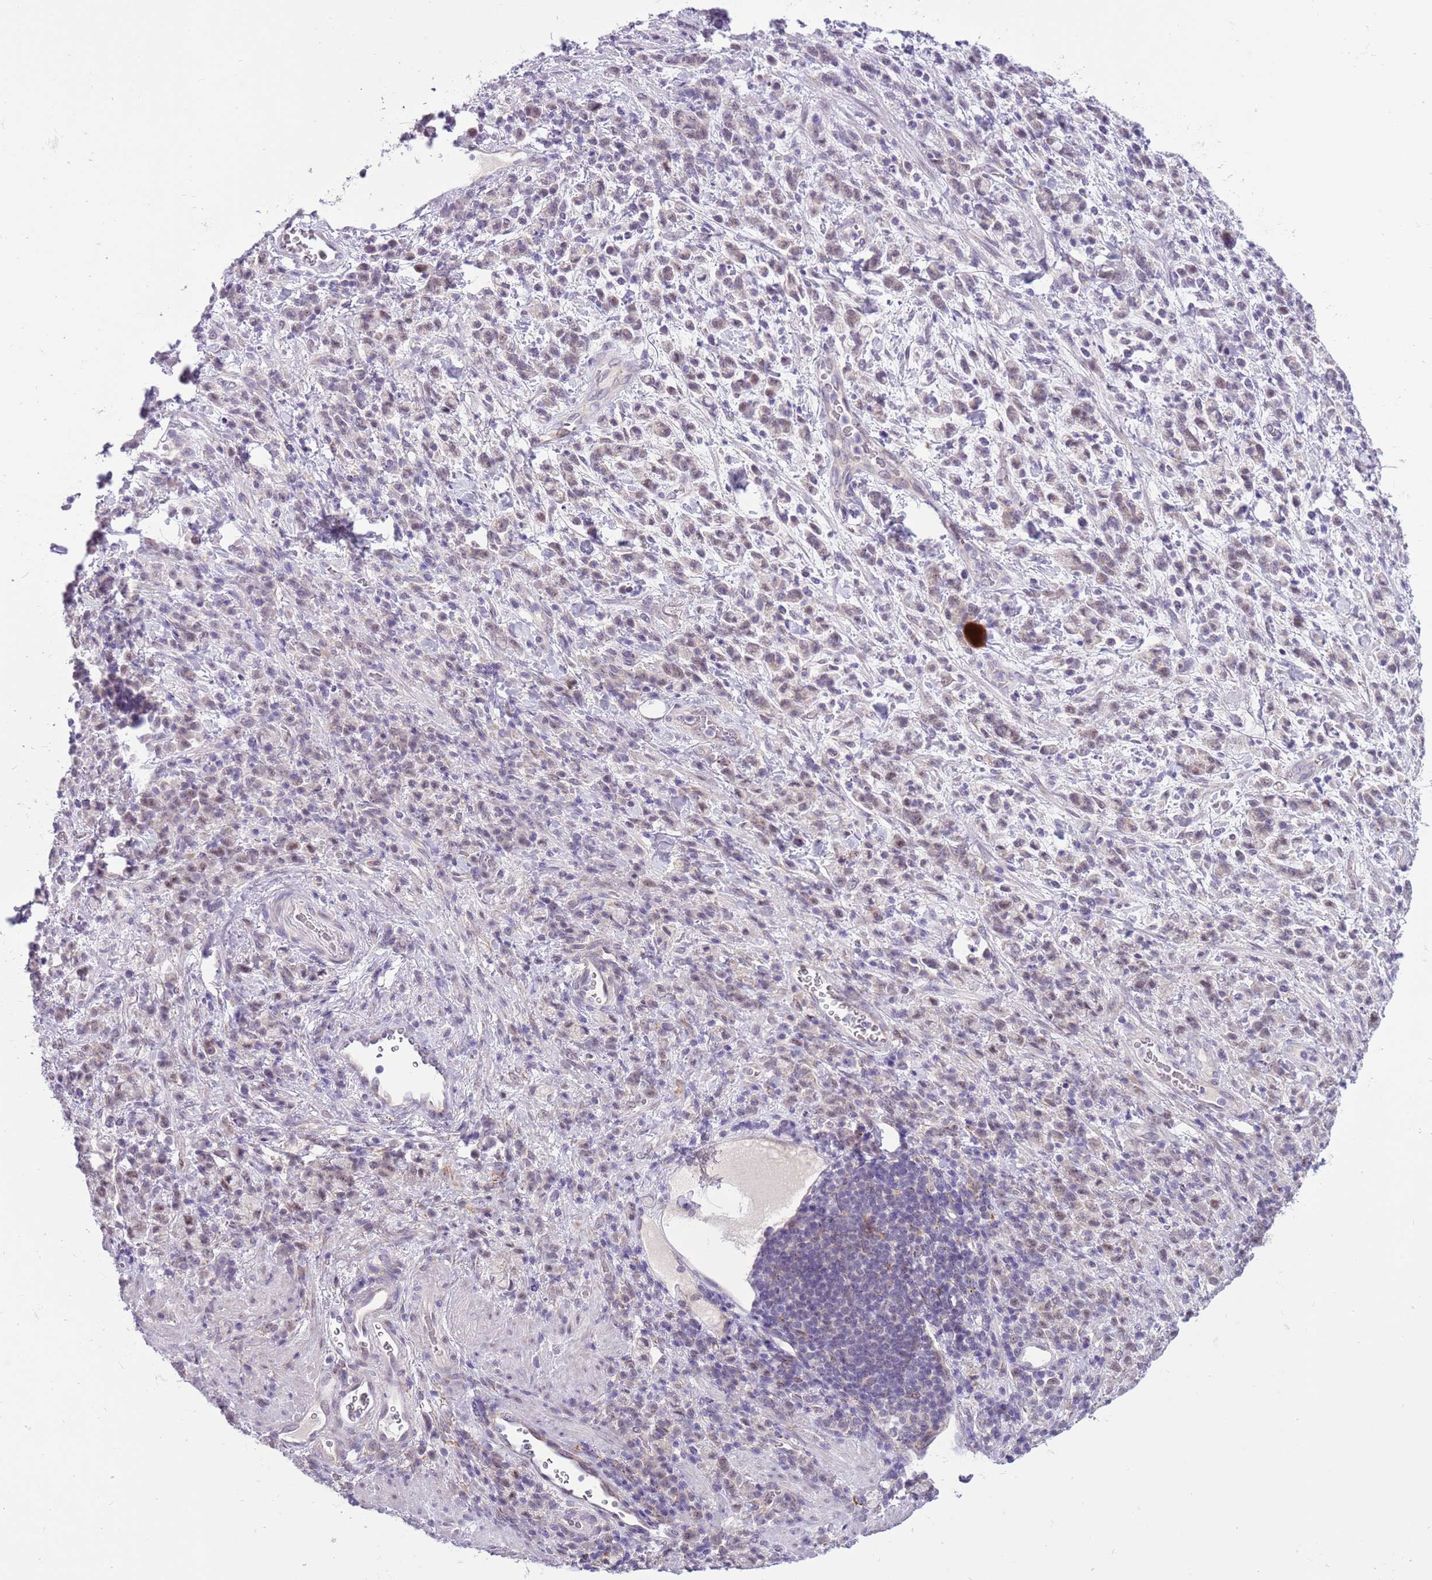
{"staining": {"intensity": "negative", "quantity": "none", "location": "none"}, "tissue": "stomach cancer", "cell_type": "Tumor cells", "image_type": "cancer", "snomed": [{"axis": "morphology", "description": "Adenocarcinoma, NOS"}, {"axis": "topography", "description": "Stomach"}], "caption": "IHC of stomach cancer reveals no positivity in tumor cells. (DAB (3,3'-diaminobenzidine) immunohistochemistry with hematoxylin counter stain).", "gene": "FAM120C", "patient": {"sex": "male", "age": 76}}